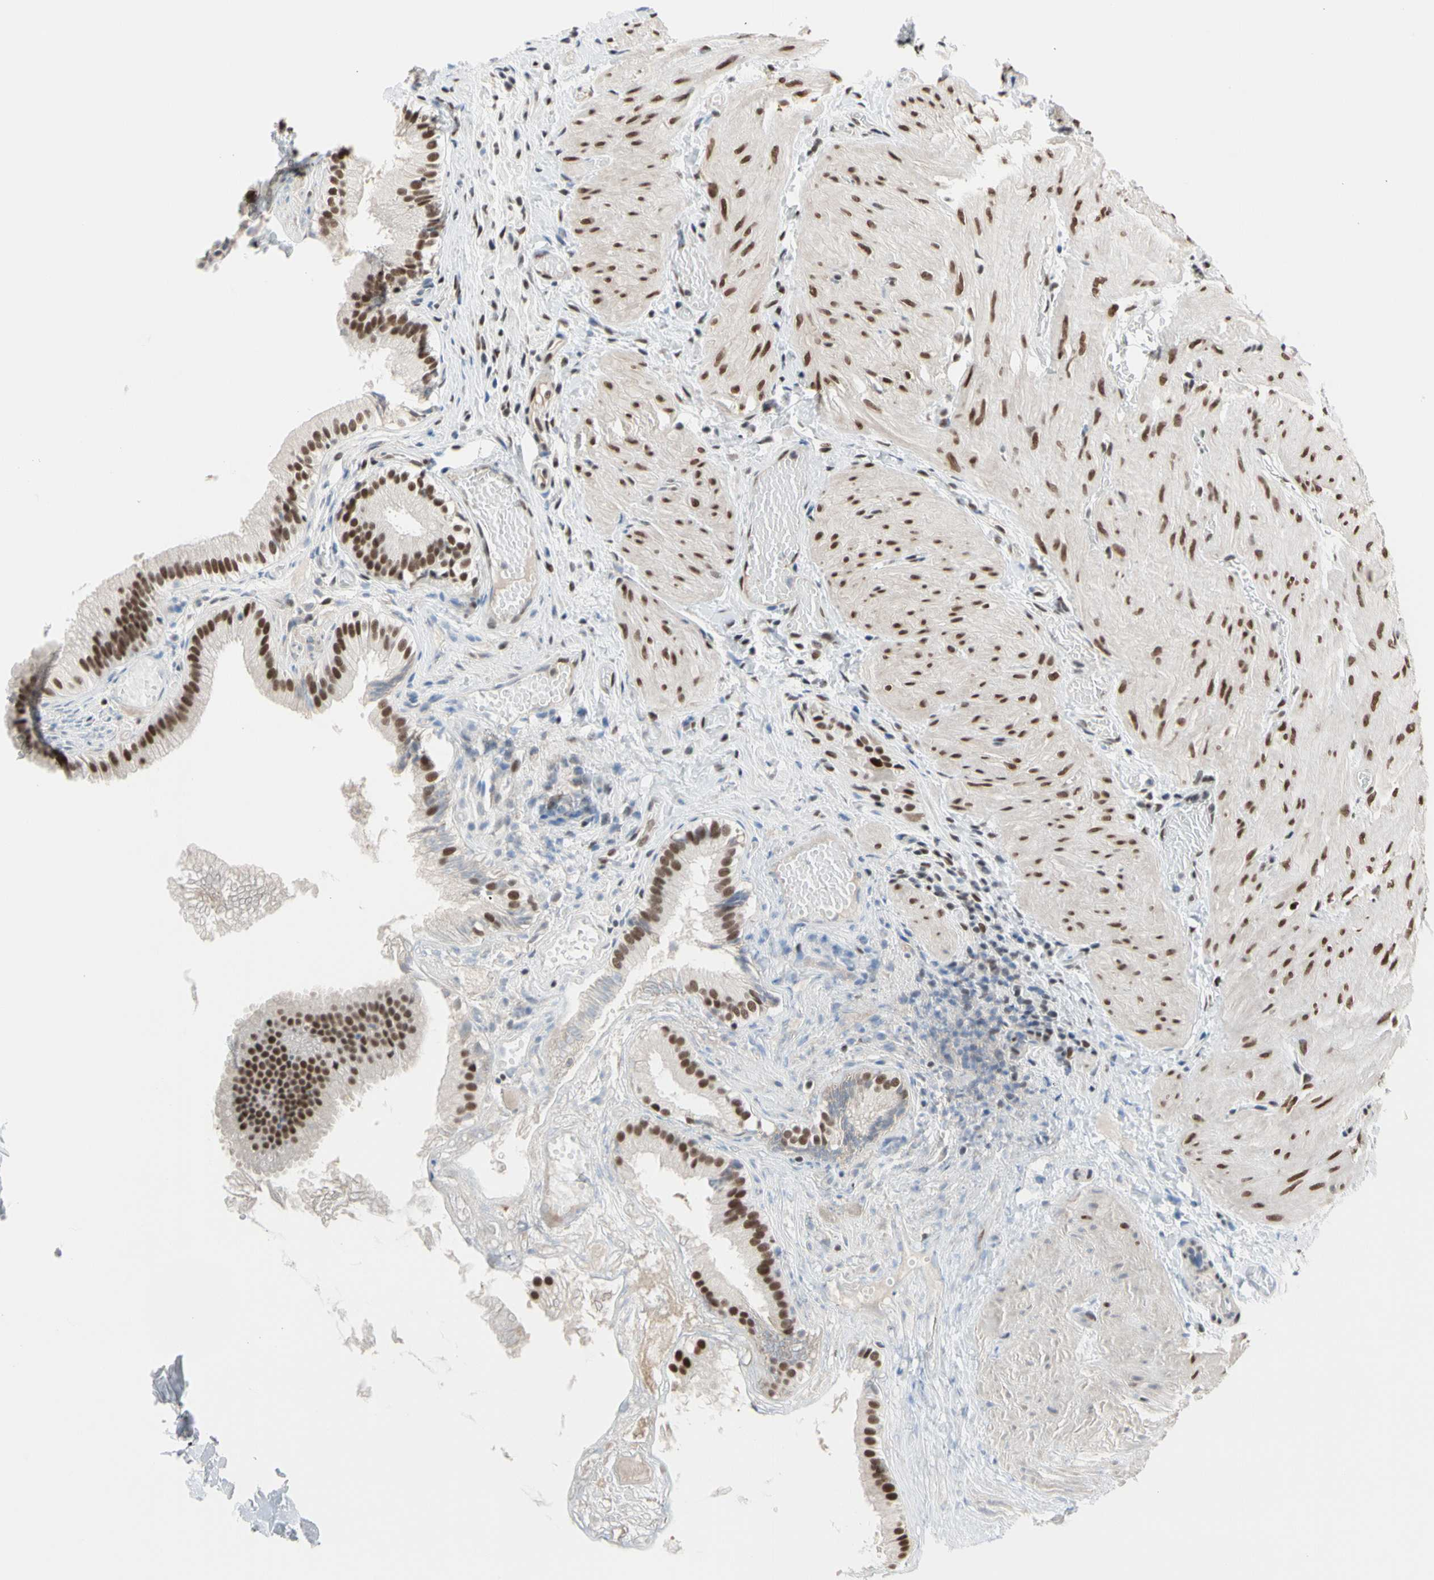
{"staining": {"intensity": "strong", "quantity": ">75%", "location": "nuclear"}, "tissue": "gallbladder", "cell_type": "Glandular cells", "image_type": "normal", "snomed": [{"axis": "morphology", "description": "Normal tissue, NOS"}, {"axis": "topography", "description": "Gallbladder"}], "caption": "High-power microscopy captured an IHC image of unremarkable gallbladder, revealing strong nuclear positivity in approximately >75% of glandular cells.", "gene": "FAM98B", "patient": {"sex": "female", "age": 26}}